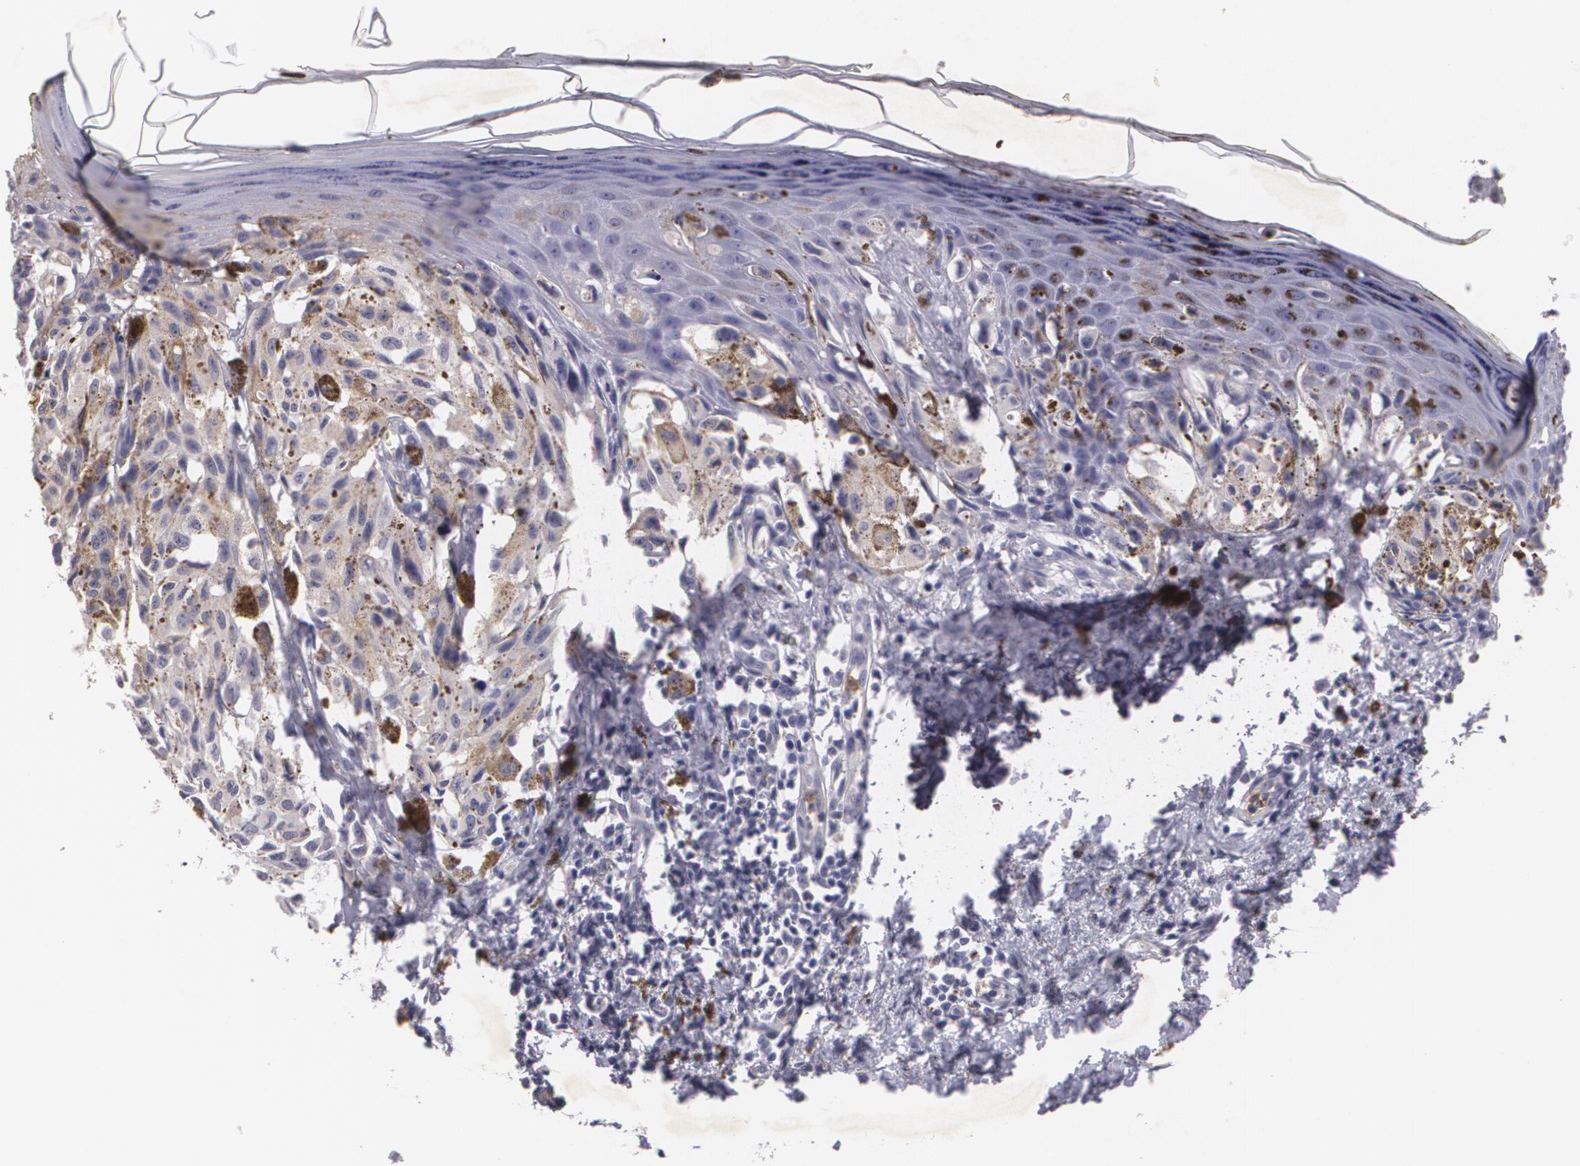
{"staining": {"intensity": "weak", "quantity": ">75%", "location": "cytoplasmic/membranous"}, "tissue": "melanoma", "cell_type": "Tumor cells", "image_type": "cancer", "snomed": [{"axis": "morphology", "description": "Malignant melanoma, NOS"}, {"axis": "topography", "description": "Skin"}], "caption": "DAB (3,3'-diaminobenzidine) immunohistochemical staining of malignant melanoma shows weak cytoplasmic/membranous protein expression in about >75% of tumor cells.", "gene": "KCNA4", "patient": {"sex": "female", "age": 72}}